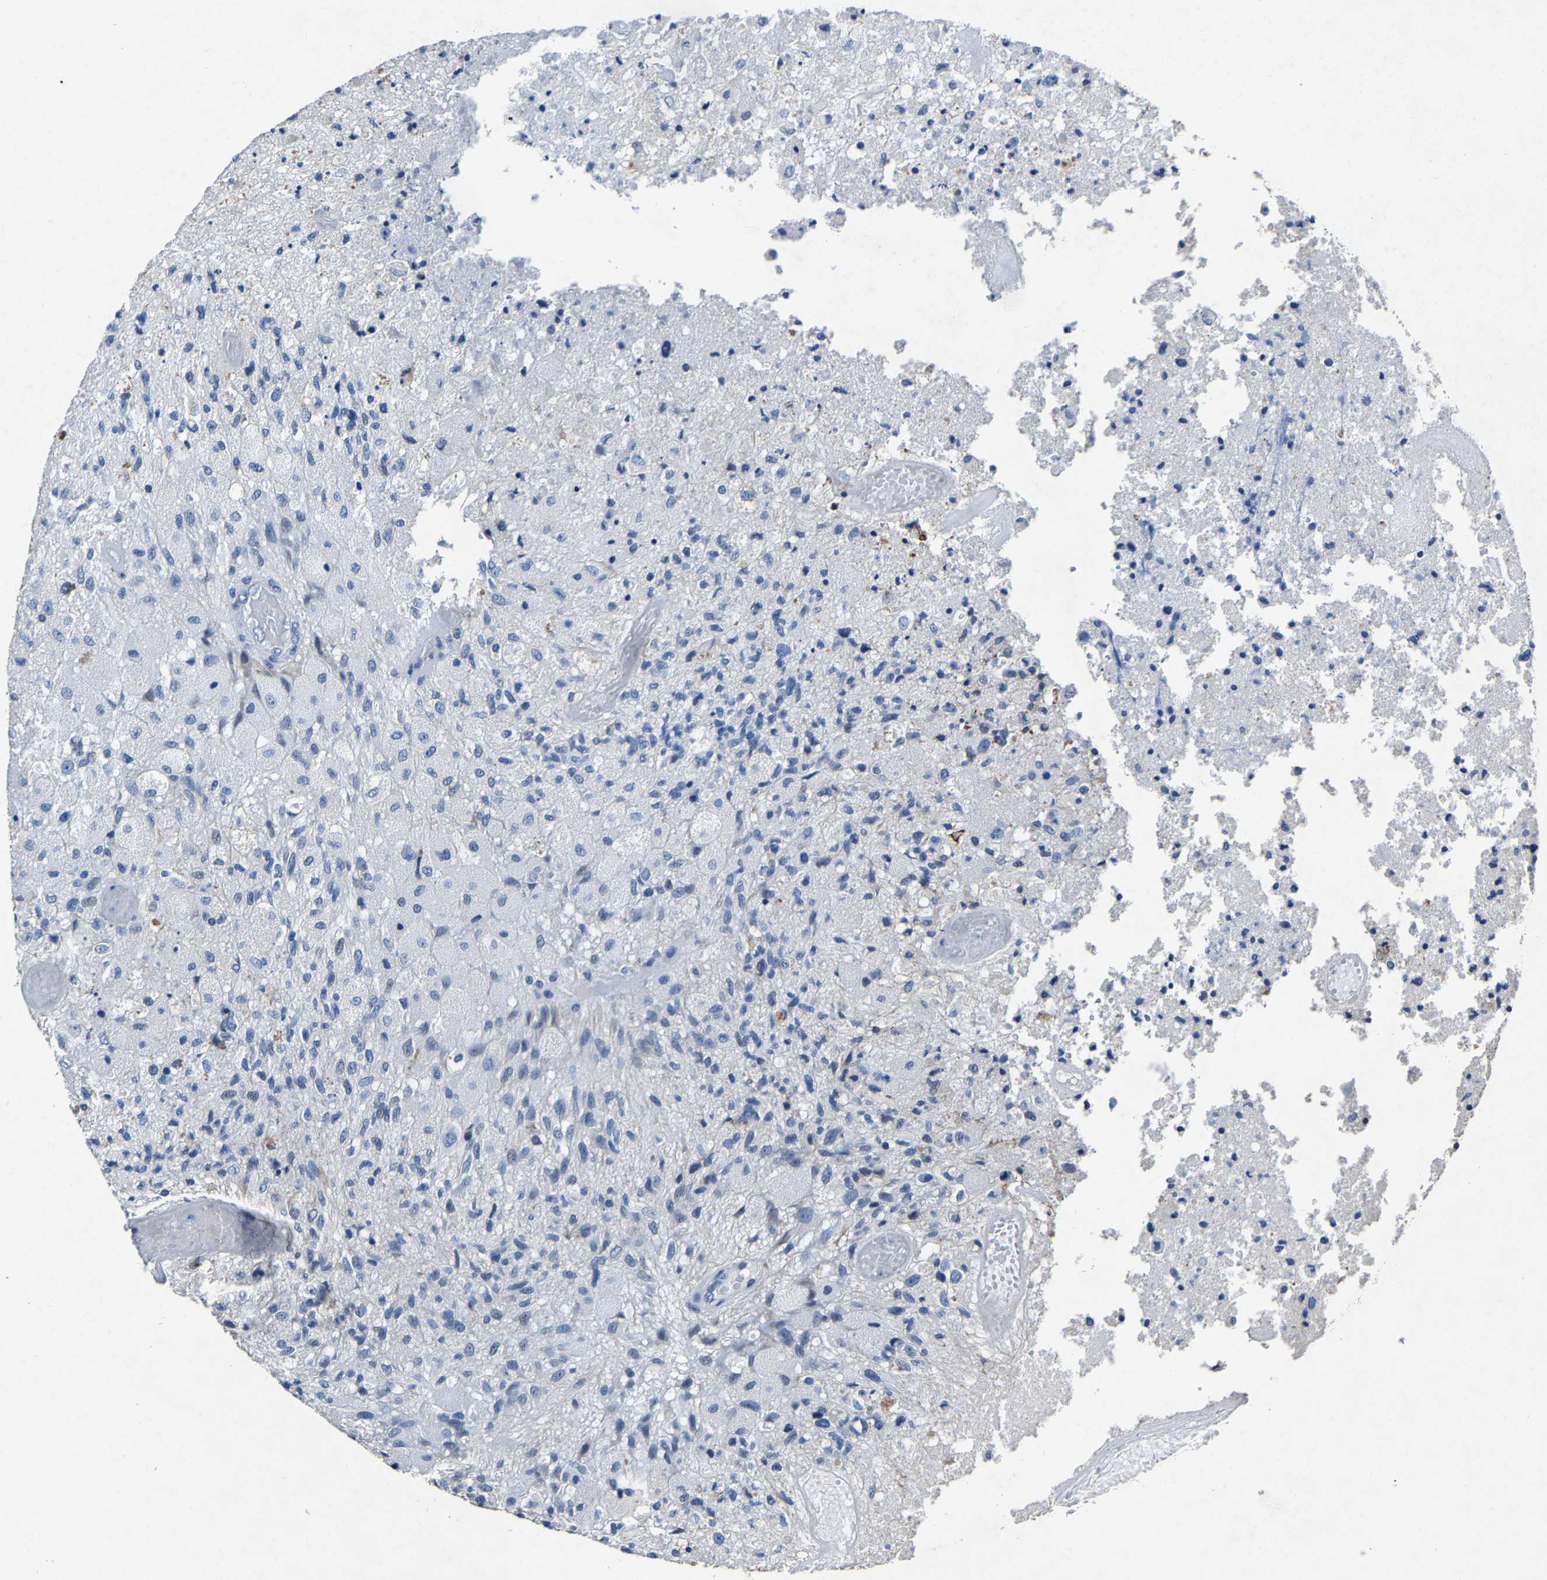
{"staining": {"intensity": "negative", "quantity": "none", "location": "none"}, "tissue": "glioma", "cell_type": "Tumor cells", "image_type": "cancer", "snomed": [{"axis": "morphology", "description": "Normal tissue, NOS"}, {"axis": "morphology", "description": "Glioma, malignant, High grade"}, {"axis": "topography", "description": "Cerebral cortex"}], "caption": "This is a histopathology image of immunohistochemistry (IHC) staining of malignant glioma (high-grade), which shows no expression in tumor cells.", "gene": "UBN2", "patient": {"sex": "male", "age": 77}}